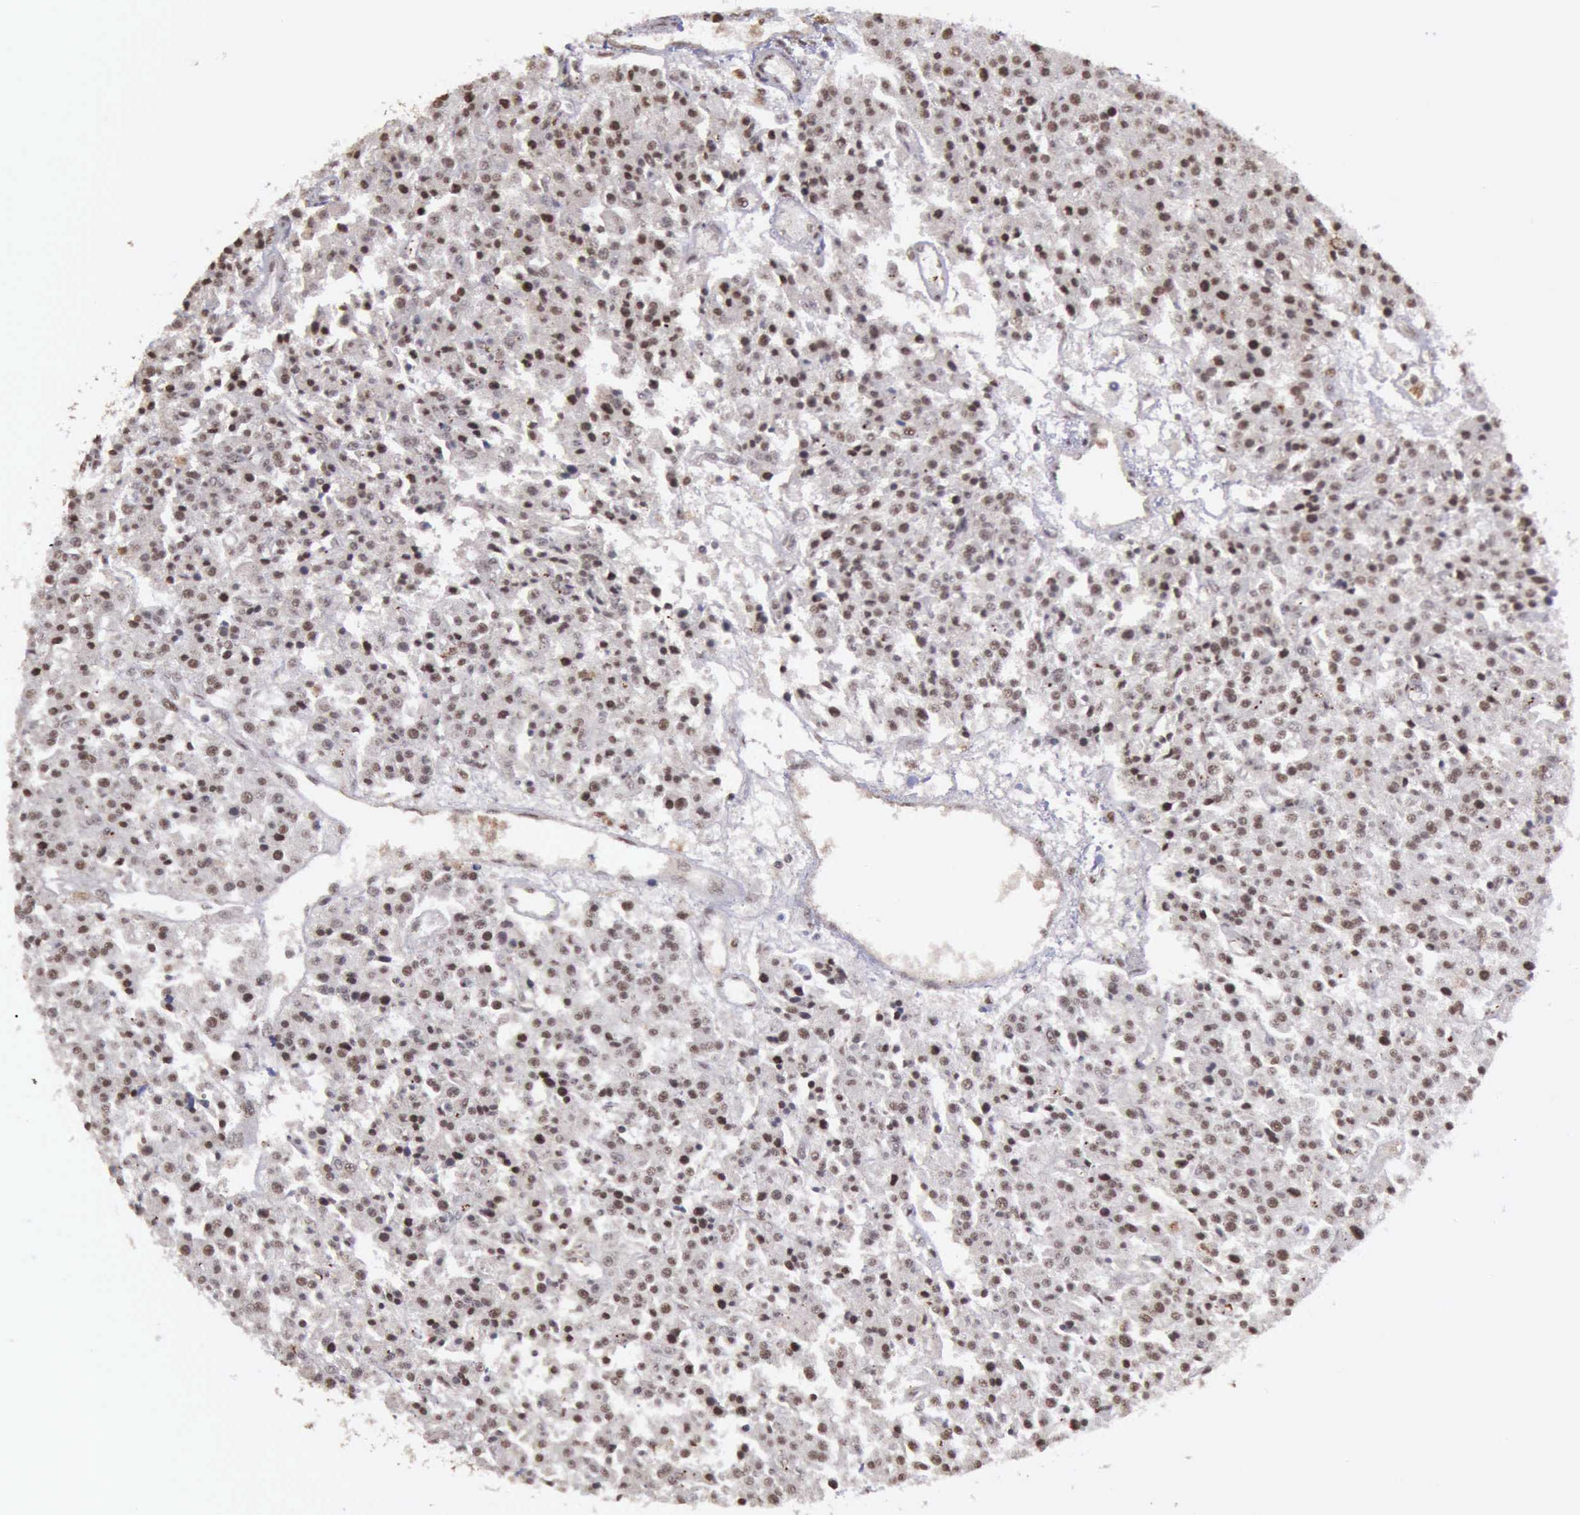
{"staining": {"intensity": "moderate", "quantity": ">75%", "location": "cytoplasmic/membranous,nuclear"}, "tissue": "carcinoid", "cell_type": "Tumor cells", "image_type": "cancer", "snomed": [{"axis": "morphology", "description": "Carcinoid, malignant, NOS"}, {"axis": "topography", "description": "Stomach"}], "caption": "The image reveals a brown stain indicating the presence of a protein in the cytoplasmic/membranous and nuclear of tumor cells in carcinoid.", "gene": "TRMT2A", "patient": {"sex": "female", "age": 76}}